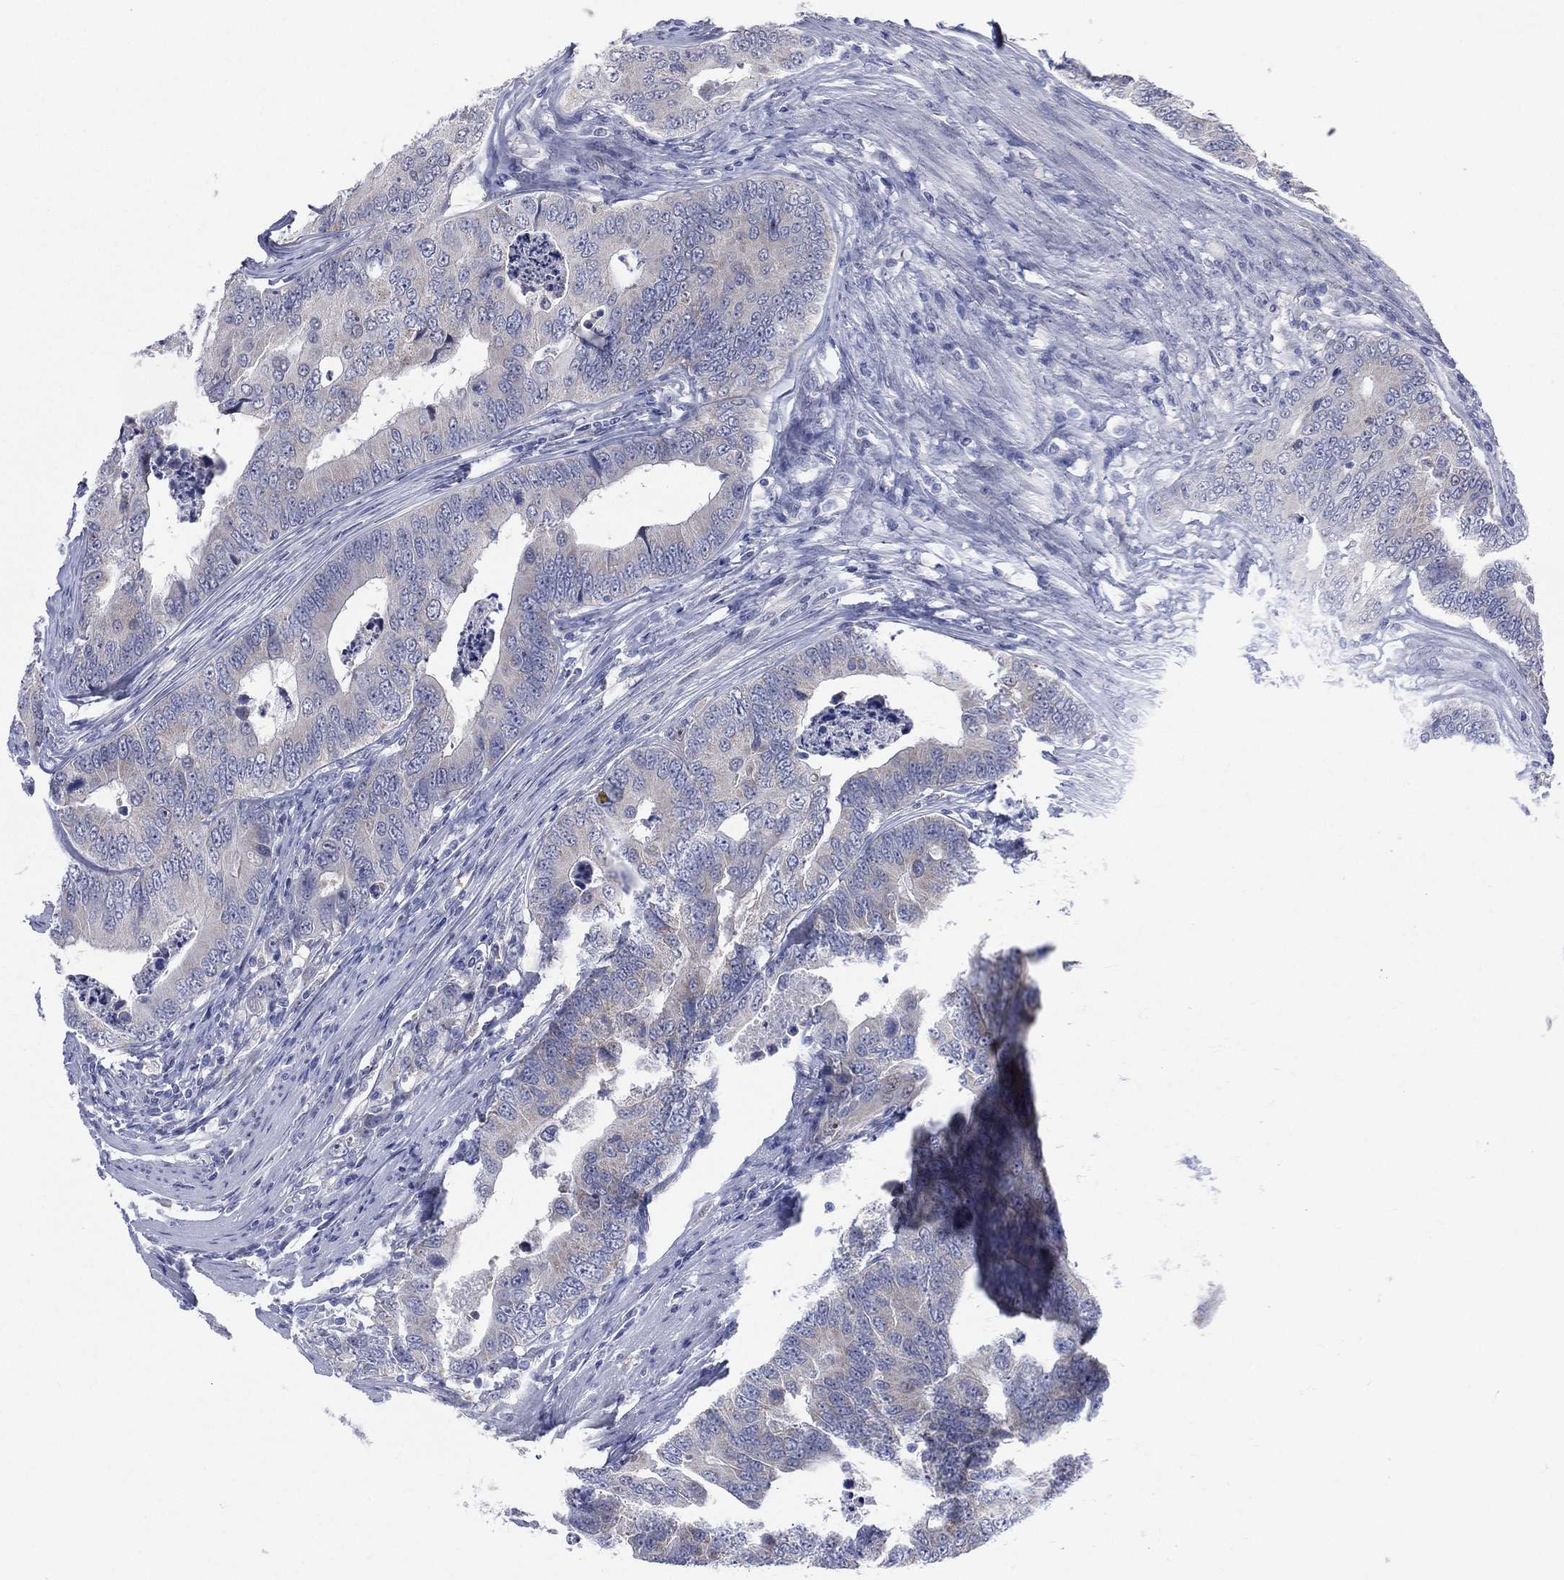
{"staining": {"intensity": "weak", "quantity": "<25%", "location": "cytoplasmic/membranous"}, "tissue": "colorectal cancer", "cell_type": "Tumor cells", "image_type": "cancer", "snomed": [{"axis": "morphology", "description": "Adenocarcinoma, NOS"}, {"axis": "topography", "description": "Colon"}], "caption": "High power microscopy image of an IHC histopathology image of colorectal cancer, revealing no significant staining in tumor cells.", "gene": "AKAP3", "patient": {"sex": "female", "age": 72}}